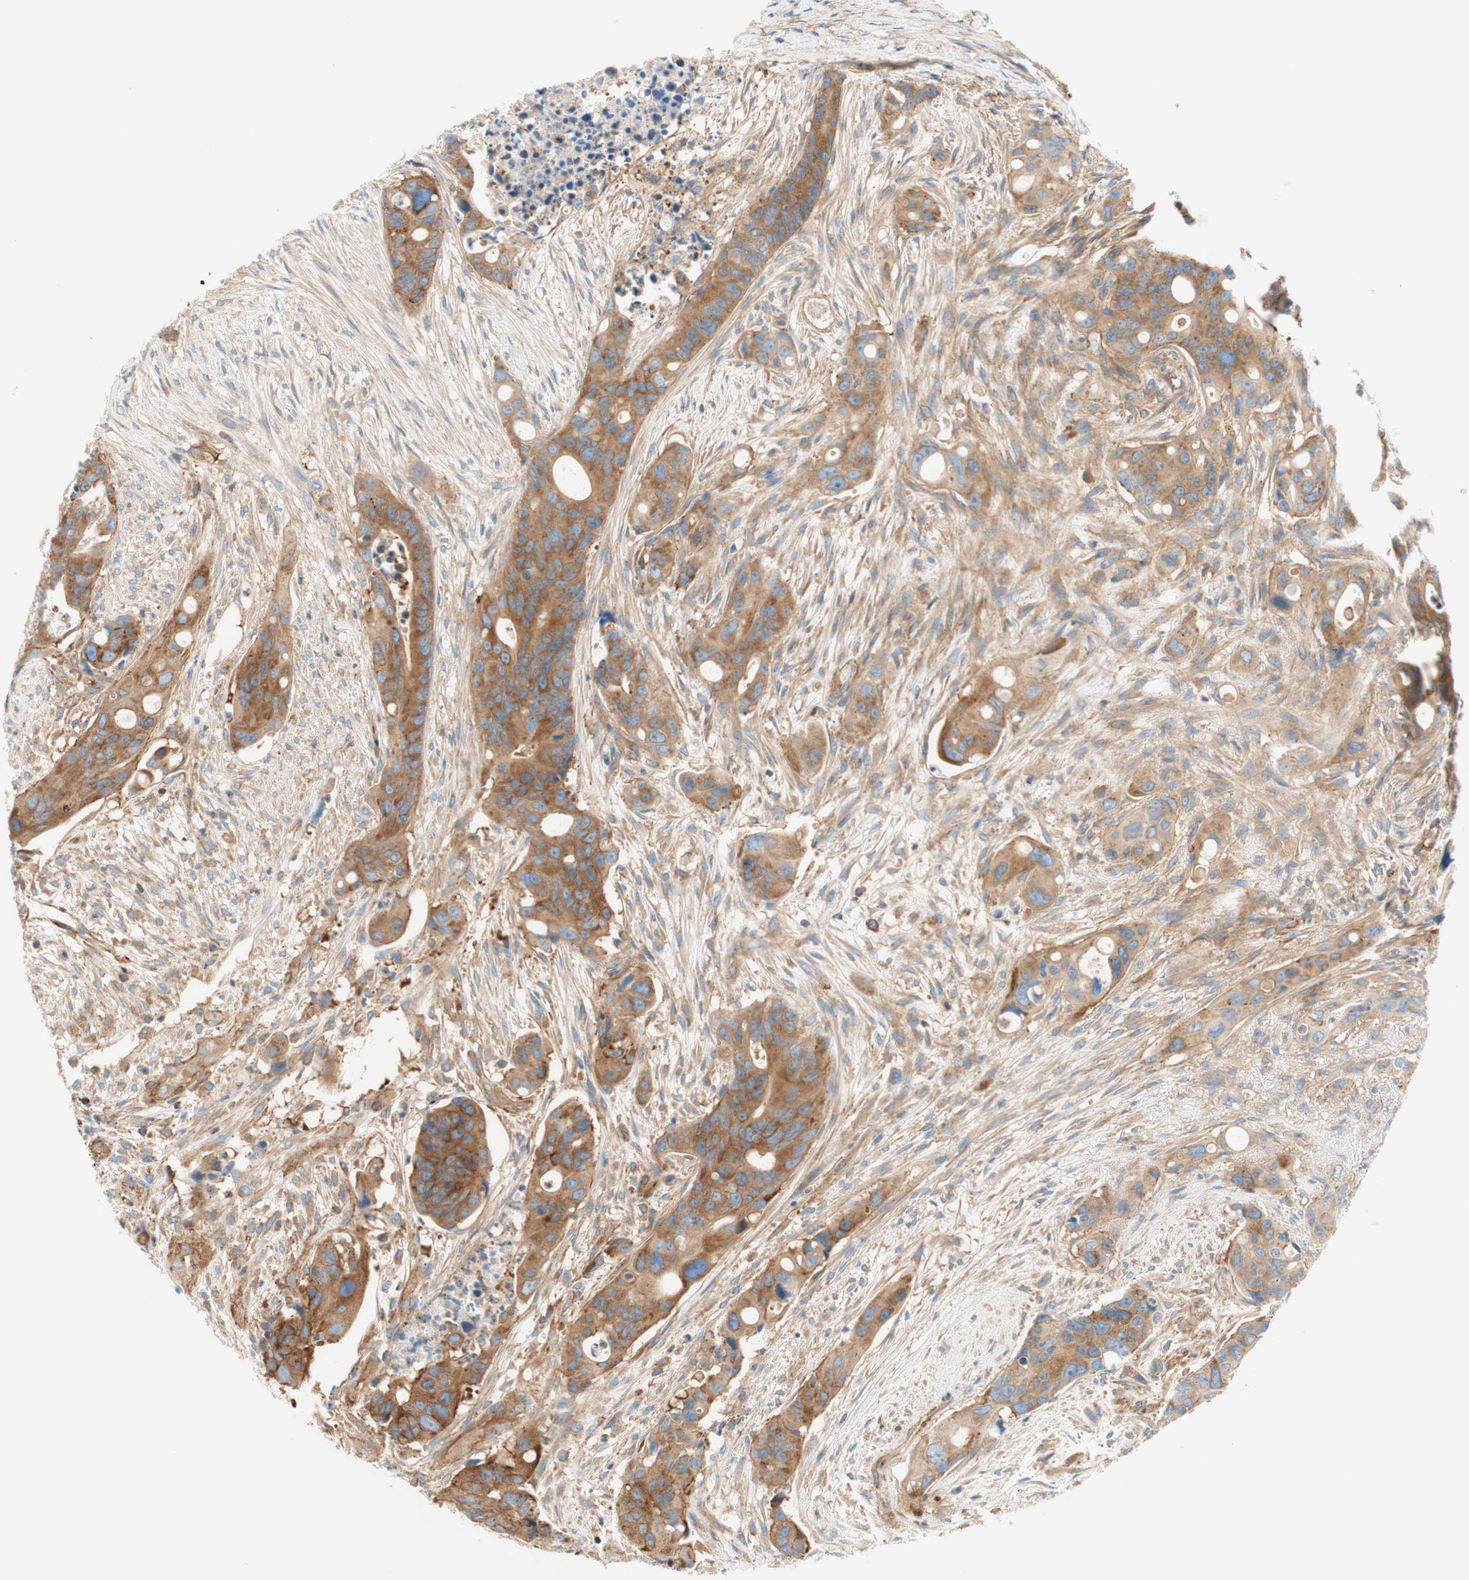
{"staining": {"intensity": "moderate", "quantity": ">75%", "location": "cytoplasmic/membranous"}, "tissue": "colorectal cancer", "cell_type": "Tumor cells", "image_type": "cancer", "snomed": [{"axis": "morphology", "description": "Adenocarcinoma, NOS"}, {"axis": "topography", "description": "Colon"}], "caption": "There is medium levels of moderate cytoplasmic/membranous expression in tumor cells of adenocarcinoma (colorectal), as demonstrated by immunohistochemical staining (brown color).", "gene": "VPS26A", "patient": {"sex": "female", "age": 57}}